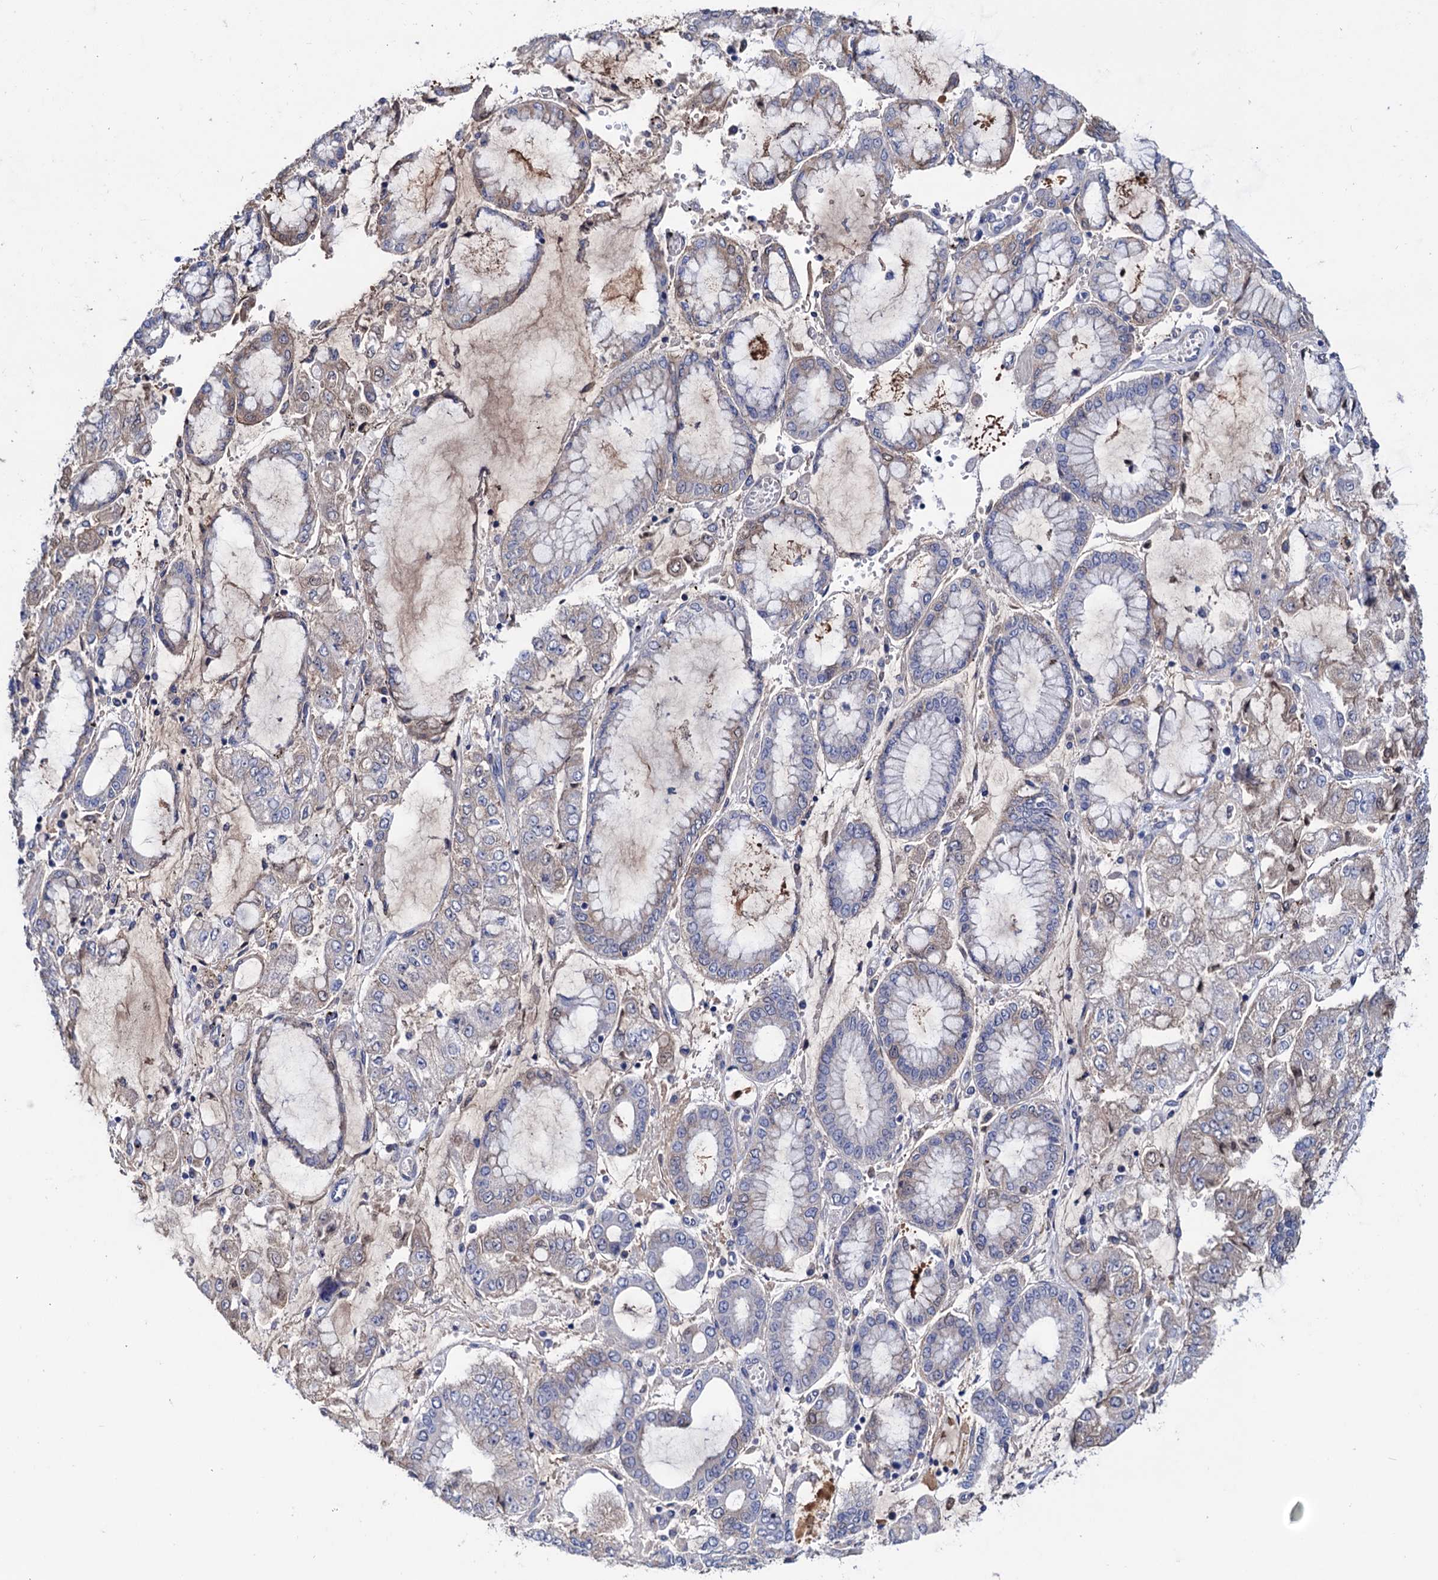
{"staining": {"intensity": "weak", "quantity": "<25%", "location": "cytoplasmic/membranous"}, "tissue": "stomach cancer", "cell_type": "Tumor cells", "image_type": "cancer", "snomed": [{"axis": "morphology", "description": "Adenocarcinoma, NOS"}, {"axis": "topography", "description": "Stomach"}], "caption": "A high-resolution photomicrograph shows immunohistochemistry (IHC) staining of stomach cancer, which demonstrates no significant staining in tumor cells.", "gene": "NPAS4", "patient": {"sex": "male", "age": 76}}